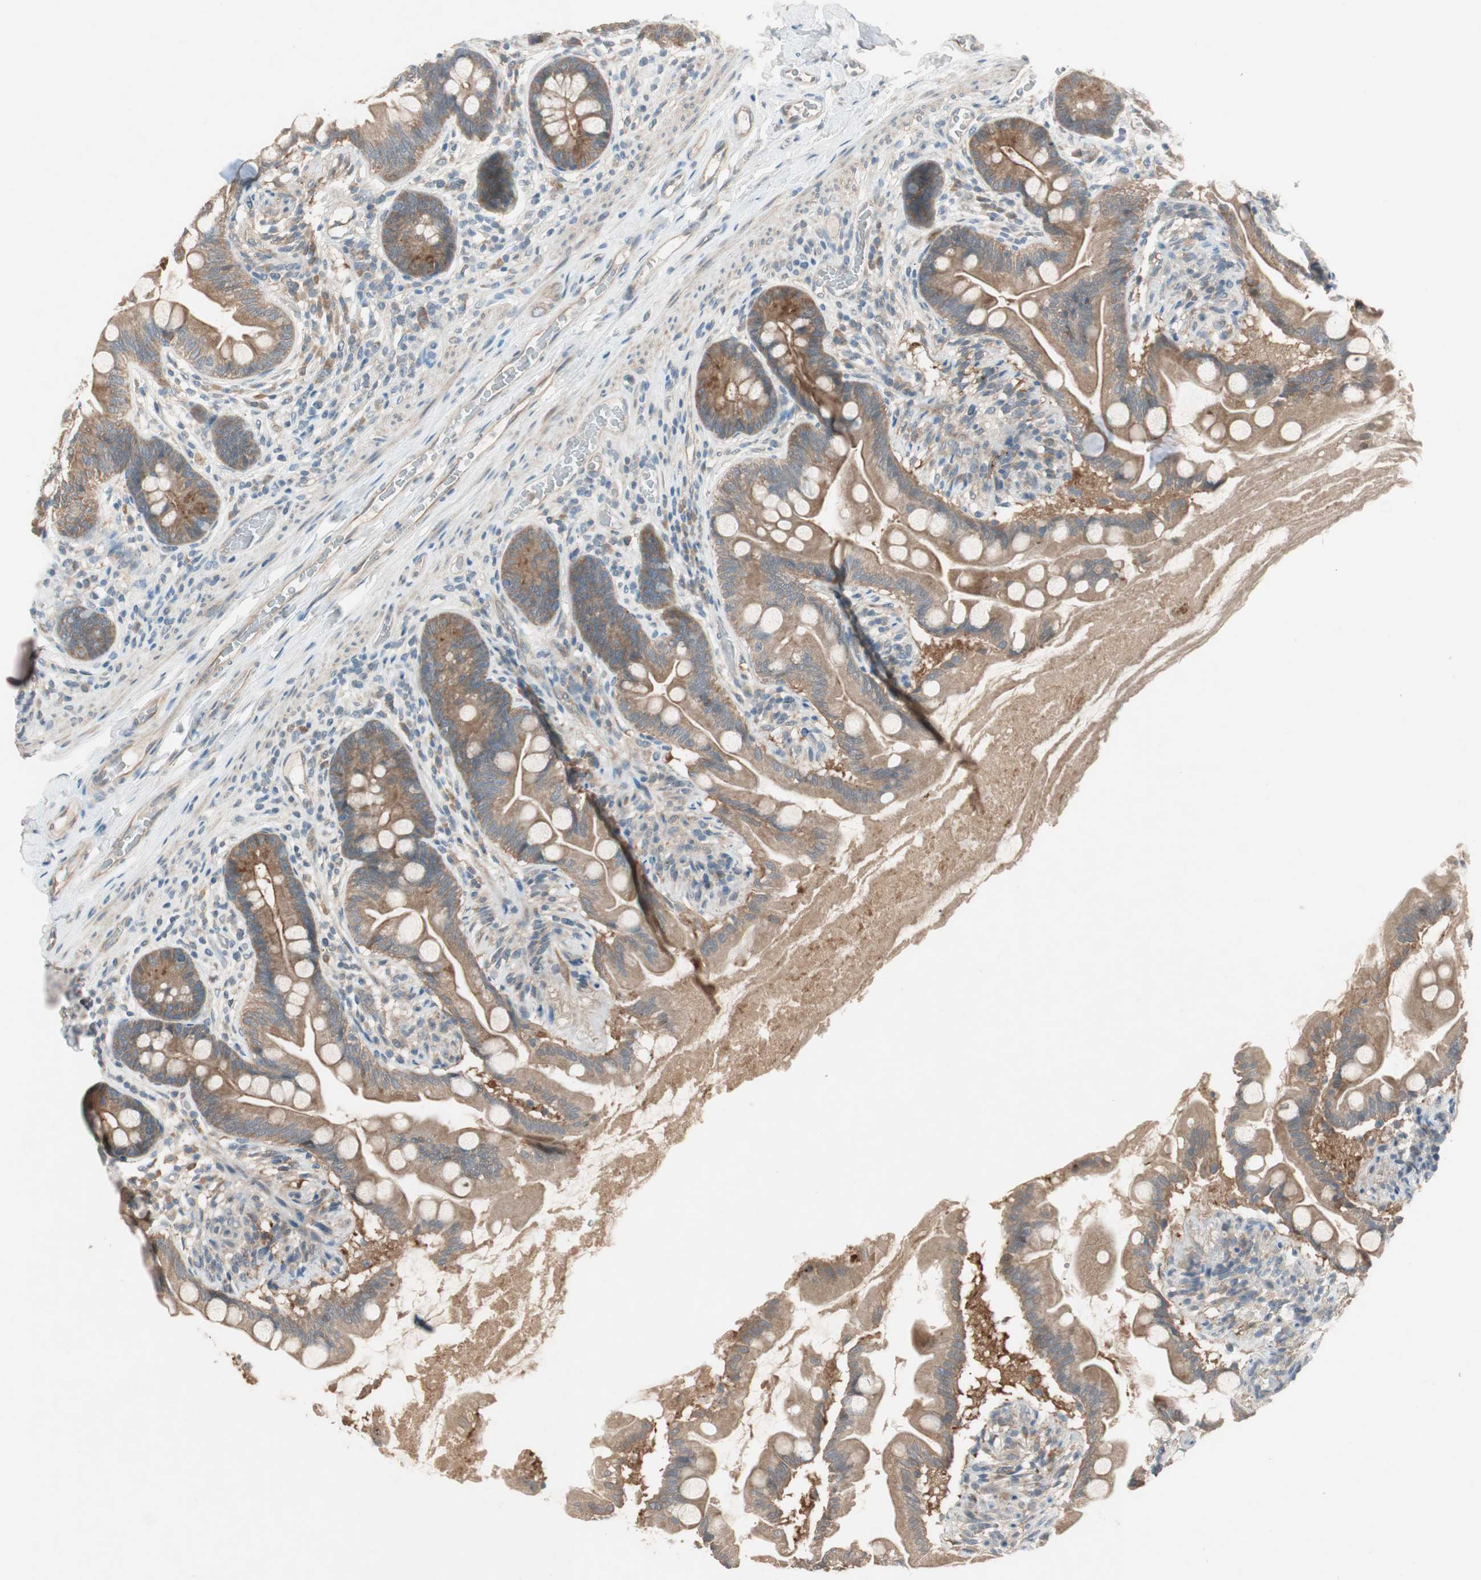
{"staining": {"intensity": "moderate", "quantity": ">75%", "location": "cytoplasmic/membranous"}, "tissue": "small intestine", "cell_type": "Glandular cells", "image_type": "normal", "snomed": [{"axis": "morphology", "description": "Normal tissue, NOS"}, {"axis": "topography", "description": "Small intestine"}], "caption": "Moderate cytoplasmic/membranous protein expression is appreciated in approximately >75% of glandular cells in small intestine. The staining is performed using DAB (3,3'-diaminobenzidine) brown chromogen to label protein expression. The nuclei are counter-stained blue using hematoxylin.", "gene": "NCLN", "patient": {"sex": "female", "age": 56}}